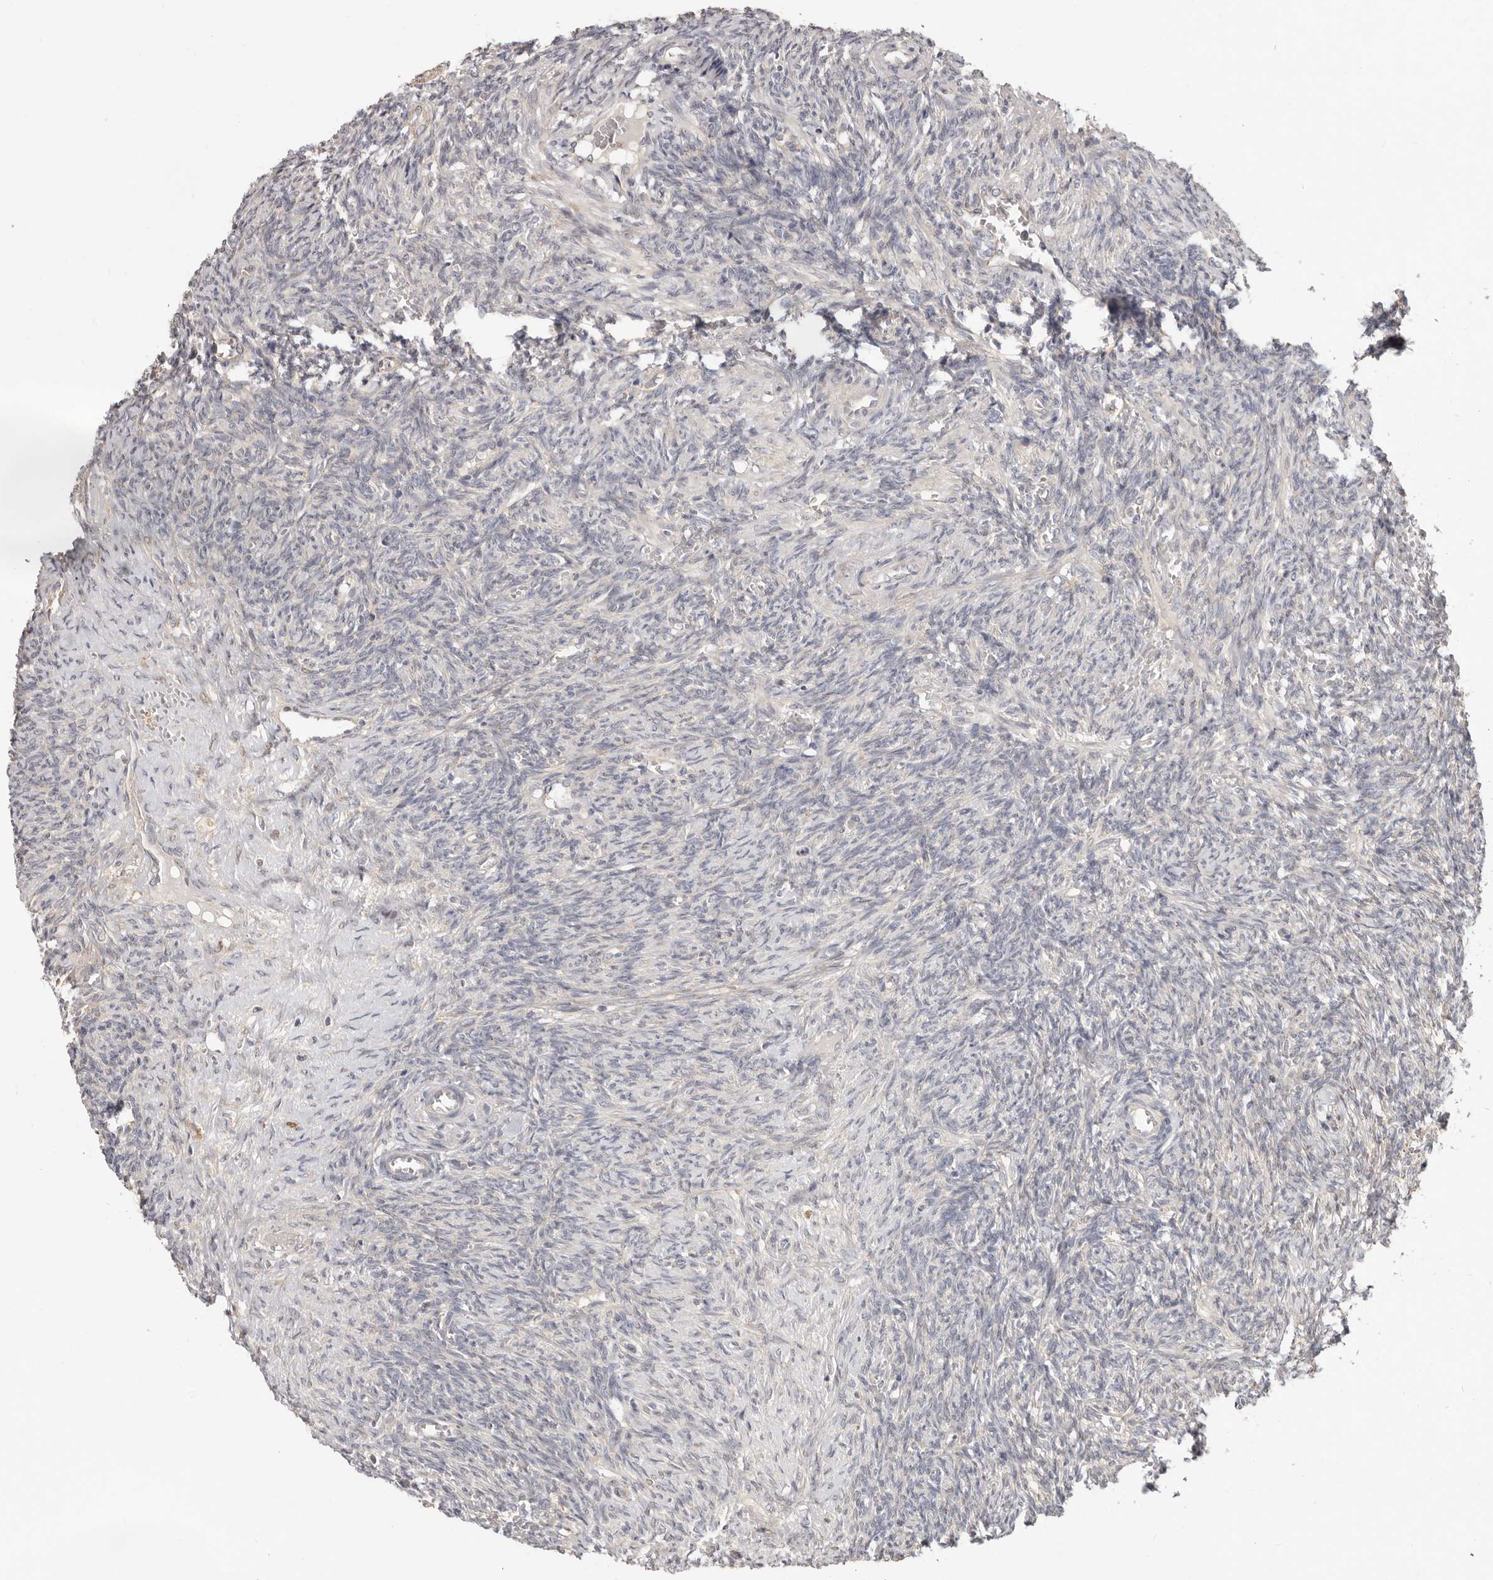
{"staining": {"intensity": "negative", "quantity": "none", "location": "none"}, "tissue": "ovary", "cell_type": "Ovarian stroma cells", "image_type": "normal", "snomed": [{"axis": "morphology", "description": "Normal tissue, NOS"}, {"axis": "topography", "description": "Ovary"}], "caption": "The image exhibits no significant positivity in ovarian stroma cells of ovary. The staining was performed using DAB (3,3'-diaminobenzidine) to visualize the protein expression in brown, while the nuclei were stained in blue with hematoxylin (Magnification: 20x).", "gene": "LRP6", "patient": {"sex": "female", "age": 41}}